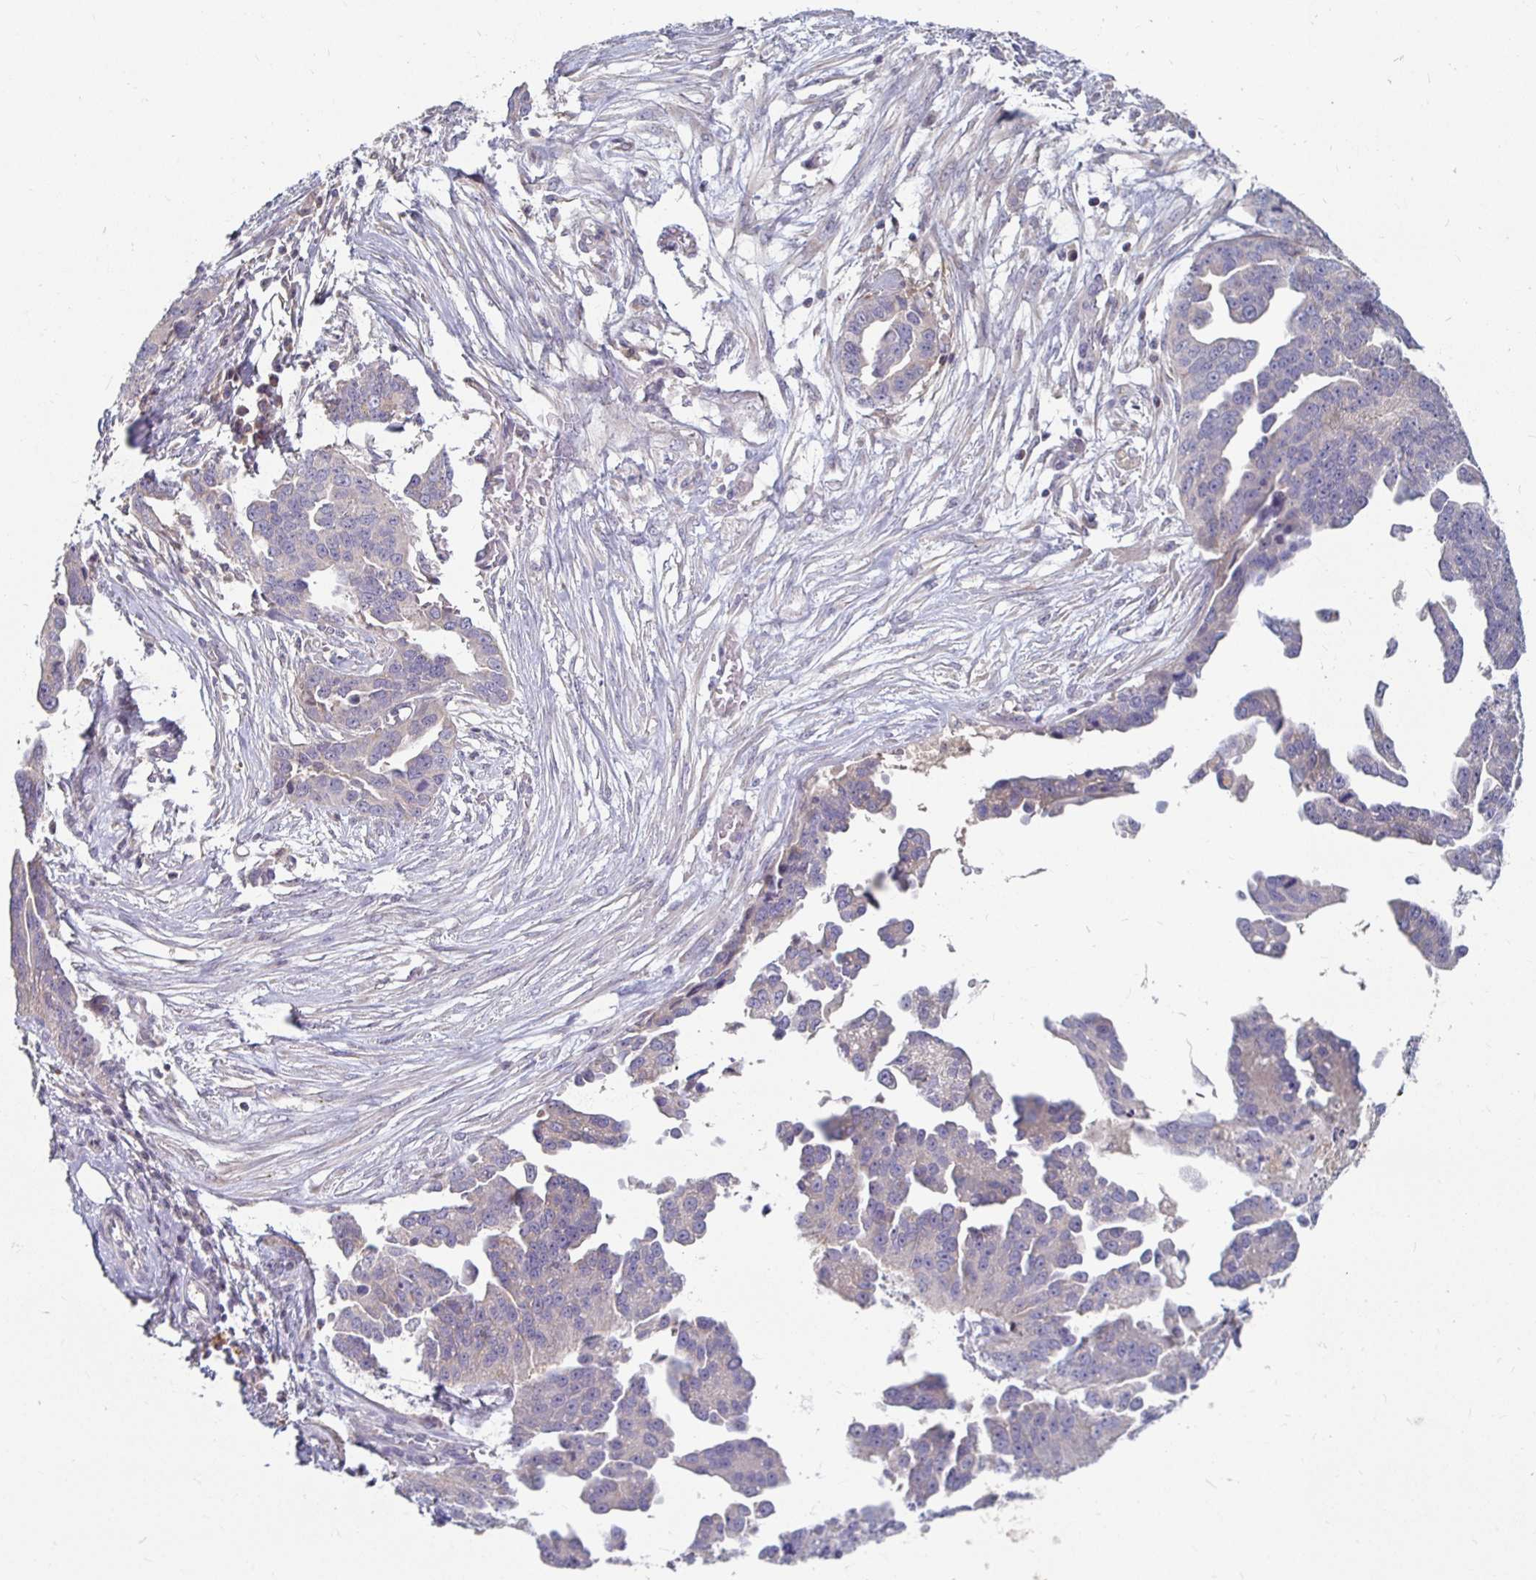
{"staining": {"intensity": "negative", "quantity": "none", "location": "none"}, "tissue": "ovarian cancer", "cell_type": "Tumor cells", "image_type": "cancer", "snomed": [{"axis": "morphology", "description": "Cystadenocarcinoma, serous, NOS"}, {"axis": "topography", "description": "Ovary"}], "caption": "DAB immunohistochemical staining of human ovarian serous cystadenocarcinoma reveals no significant positivity in tumor cells.", "gene": "RNF144B", "patient": {"sex": "female", "age": 75}}